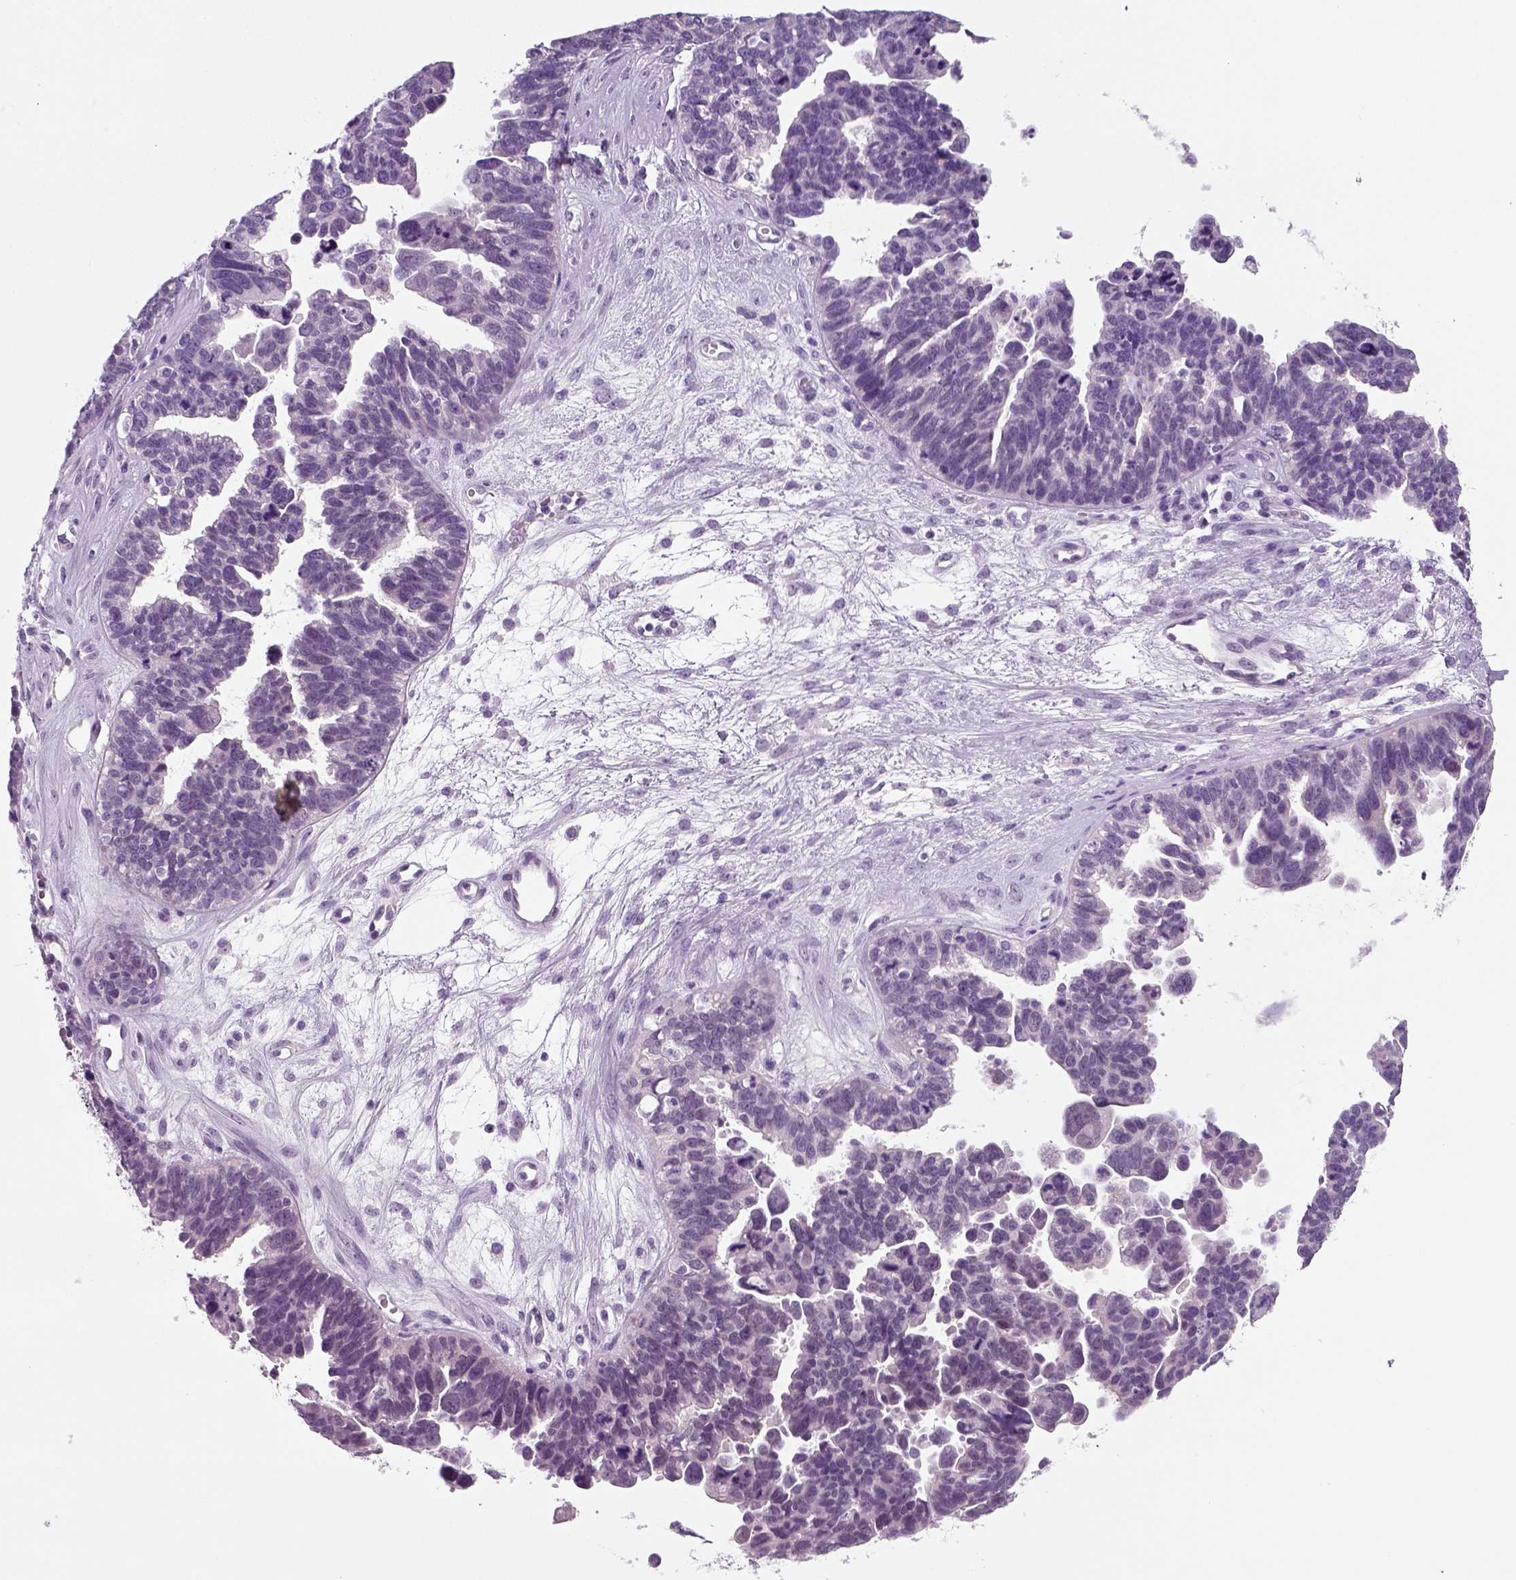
{"staining": {"intensity": "negative", "quantity": "none", "location": "none"}, "tissue": "ovarian cancer", "cell_type": "Tumor cells", "image_type": "cancer", "snomed": [{"axis": "morphology", "description": "Cystadenocarcinoma, serous, NOS"}, {"axis": "topography", "description": "Ovary"}], "caption": "High magnification brightfield microscopy of serous cystadenocarcinoma (ovarian) stained with DAB (3,3'-diaminobenzidine) (brown) and counterstained with hematoxylin (blue): tumor cells show no significant staining.", "gene": "SPATA31E1", "patient": {"sex": "female", "age": 60}}